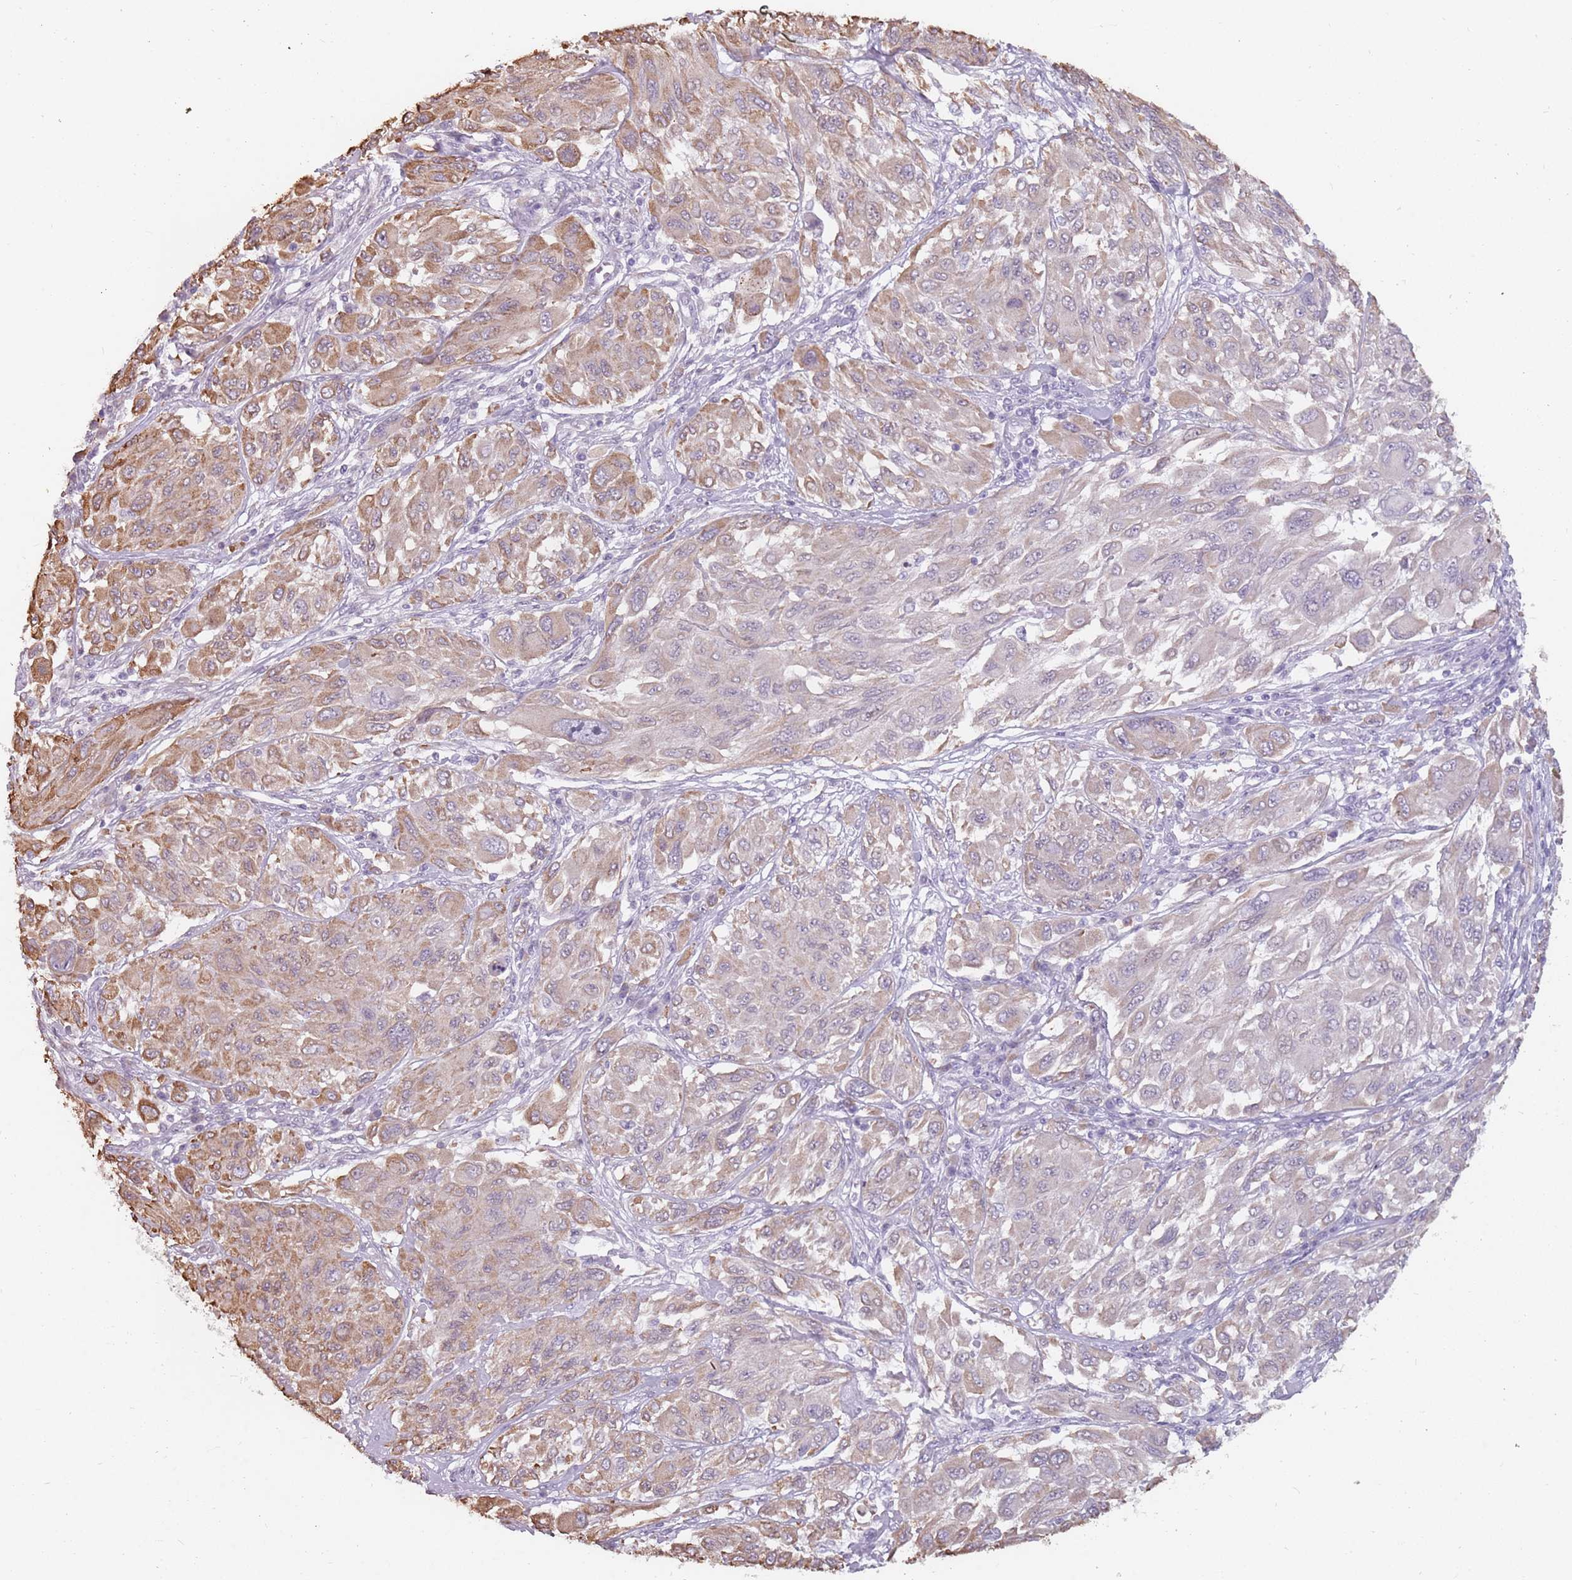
{"staining": {"intensity": "moderate", "quantity": "<25%", "location": "cytoplasmic/membranous"}, "tissue": "melanoma", "cell_type": "Tumor cells", "image_type": "cancer", "snomed": [{"axis": "morphology", "description": "Malignant melanoma, NOS"}, {"axis": "topography", "description": "Skin"}], "caption": "This is an image of immunohistochemistry staining of malignant melanoma, which shows moderate positivity in the cytoplasmic/membranous of tumor cells.", "gene": "DDX4", "patient": {"sex": "female", "age": 91}}